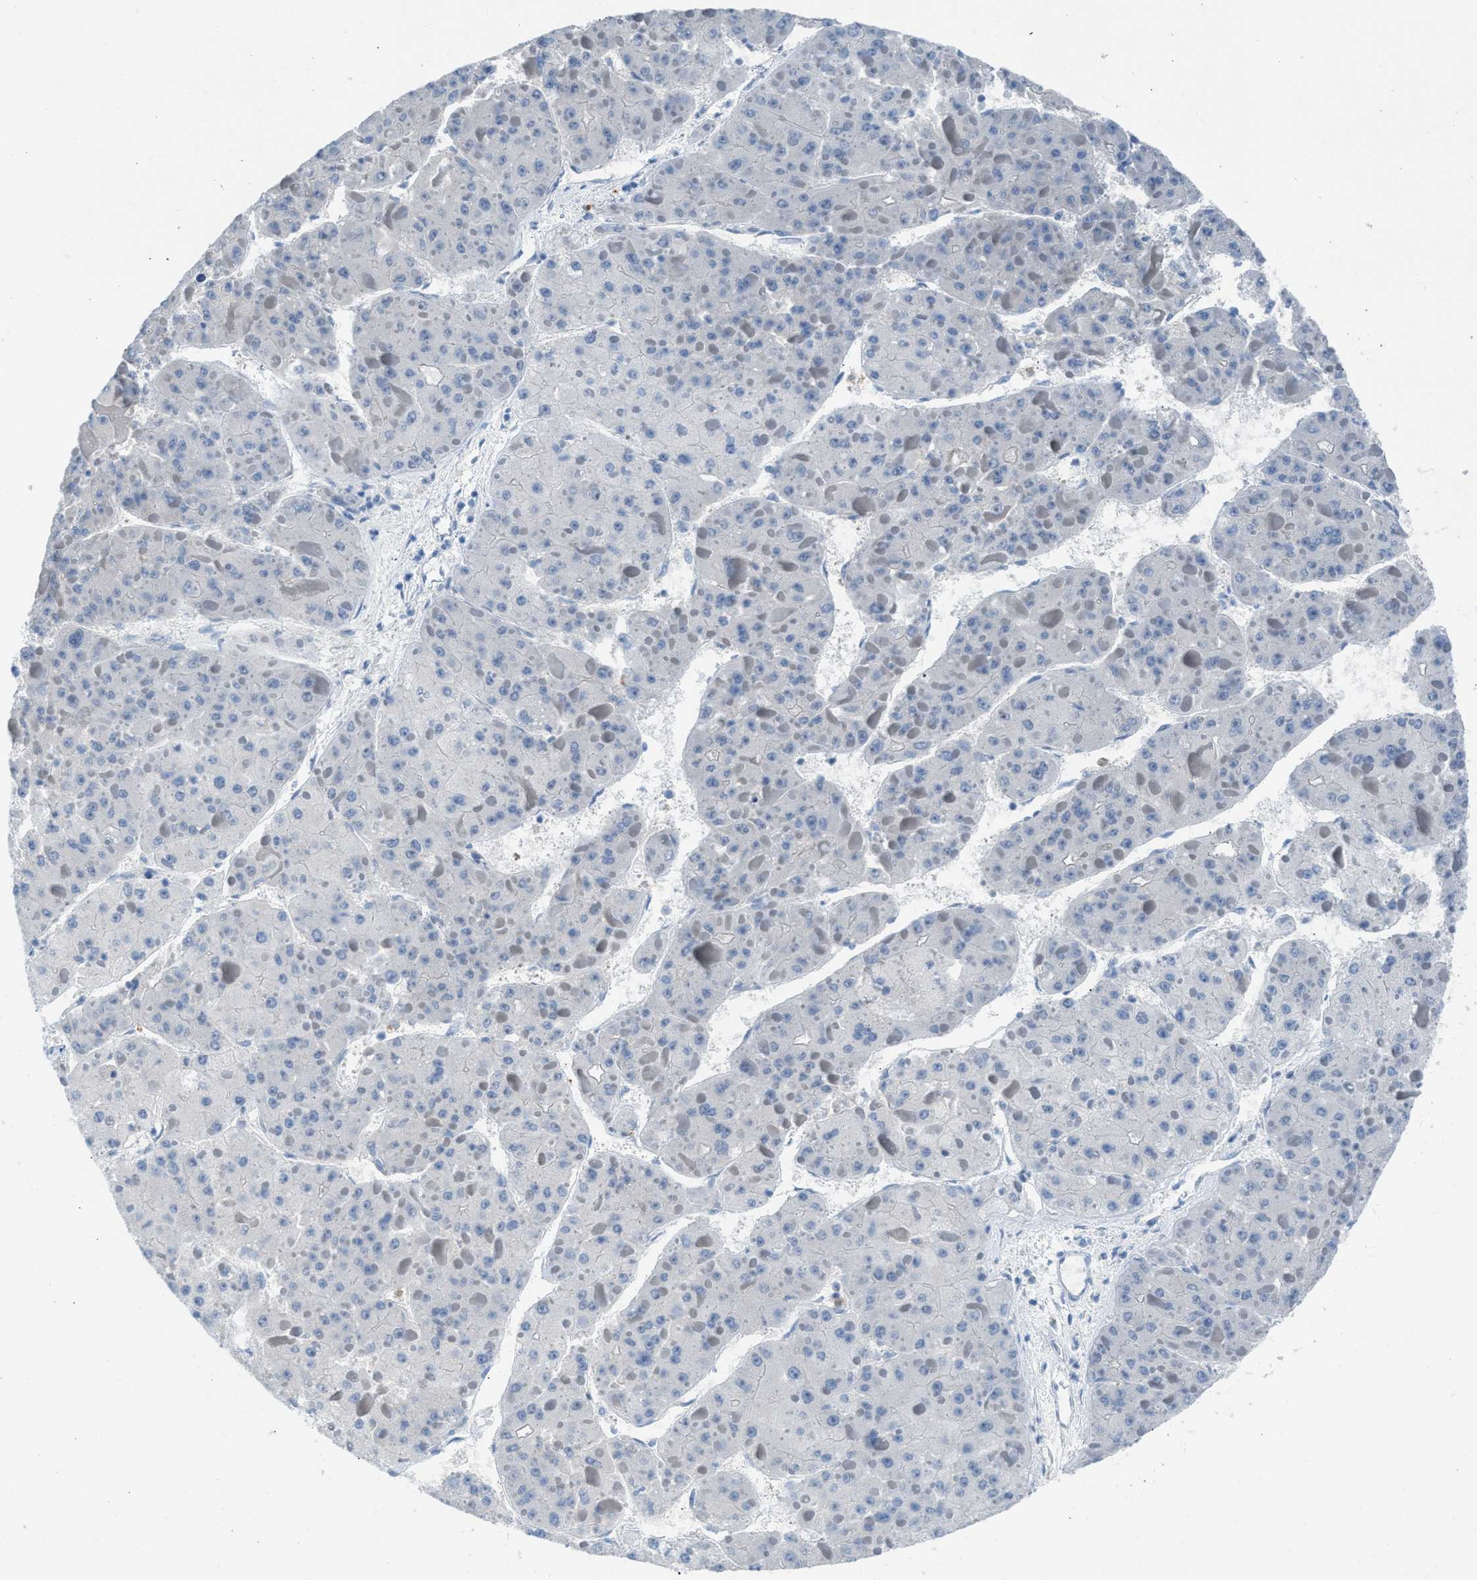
{"staining": {"intensity": "negative", "quantity": "none", "location": "none"}, "tissue": "liver cancer", "cell_type": "Tumor cells", "image_type": "cancer", "snomed": [{"axis": "morphology", "description": "Carcinoma, Hepatocellular, NOS"}, {"axis": "topography", "description": "Liver"}], "caption": "This is an IHC histopathology image of hepatocellular carcinoma (liver). There is no staining in tumor cells.", "gene": "CFAP77", "patient": {"sex": "female", "age": 73}}